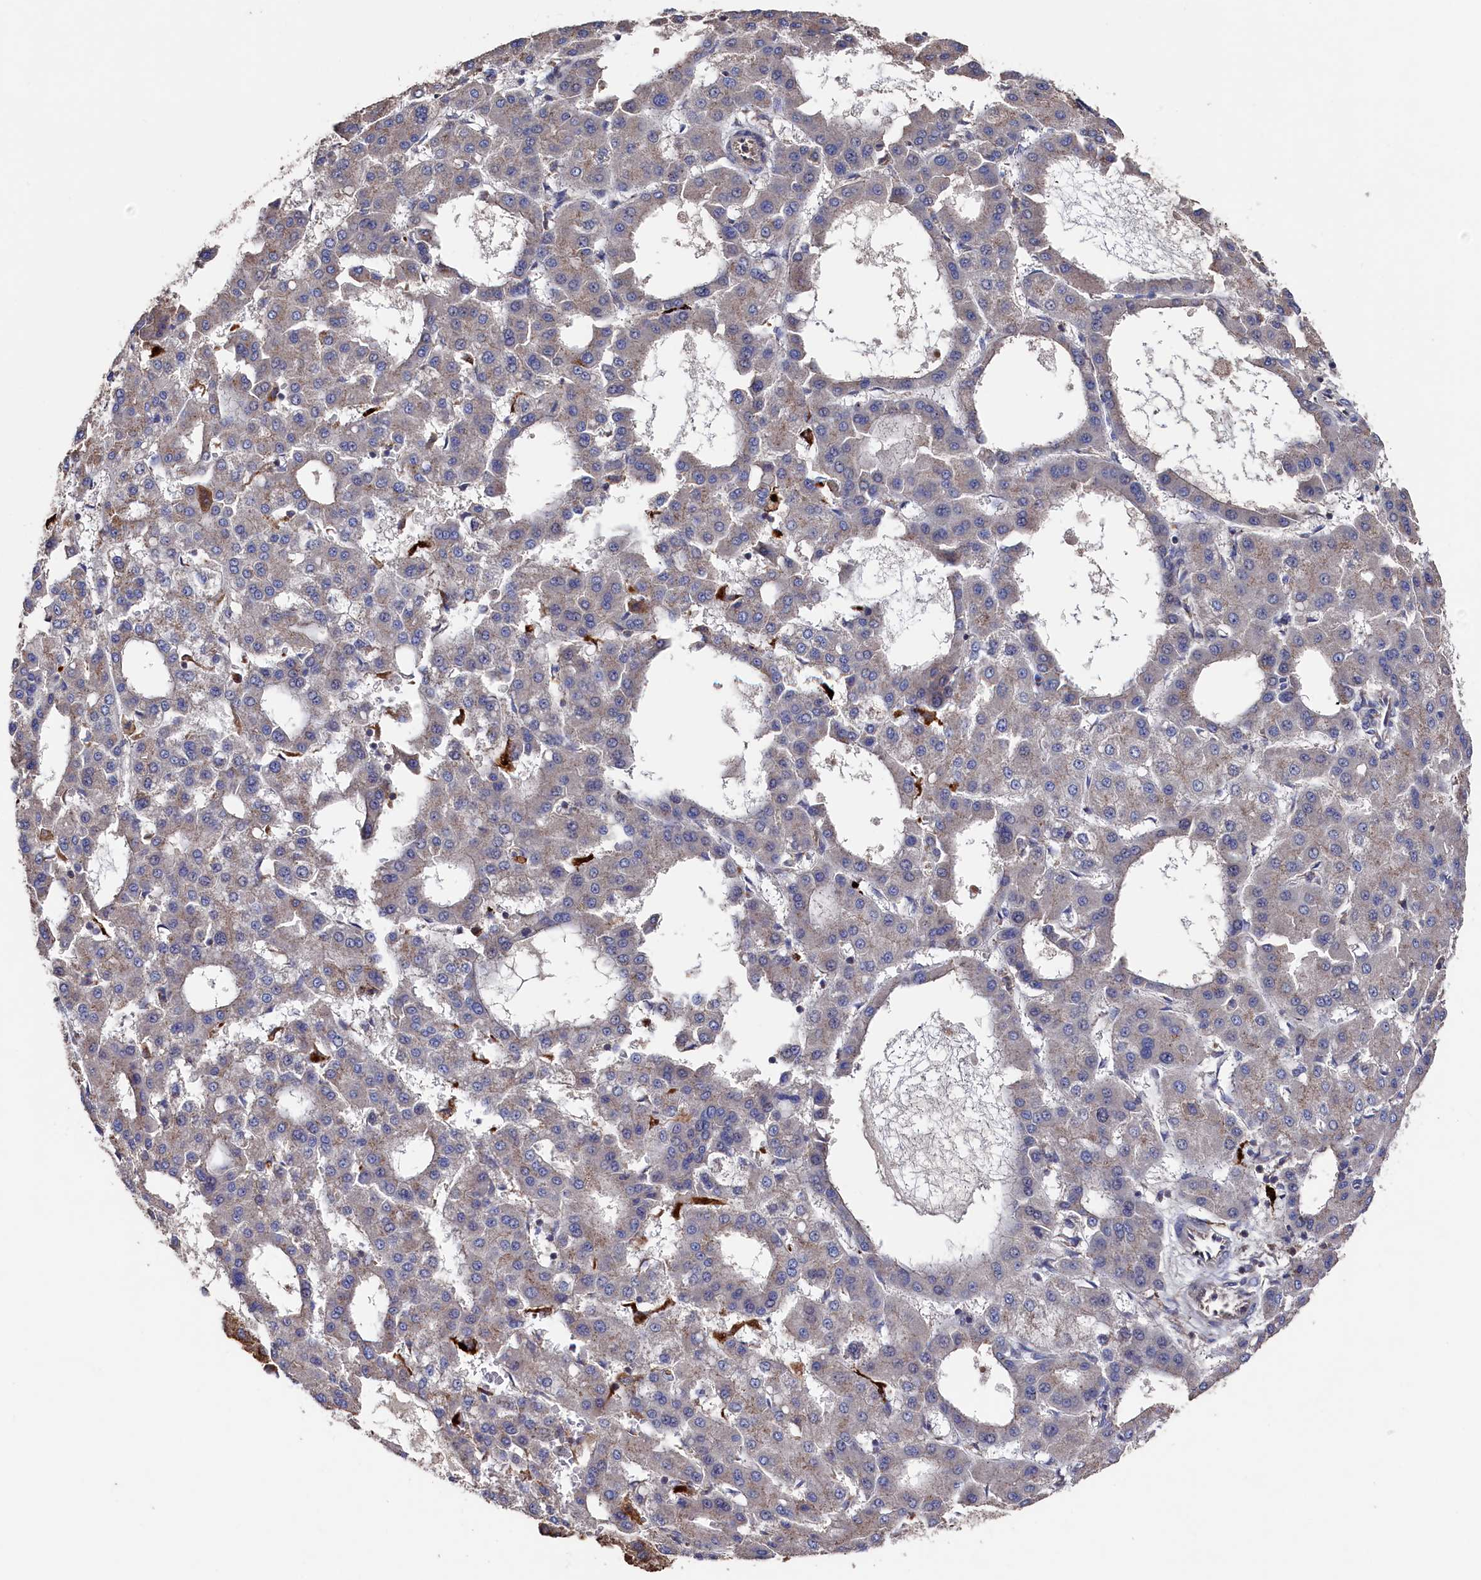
{"staining": {"intensity": "weak", "quantity": "<25%", "location": "cytoplasmic/membranous"}, "tissue": "liver cancer", "cell_type": "Tumor cells", "image_type": "cancer", "snomed": [{"axis": "morphology", "description": "Carcinoma, Hepatocellular, NOS"}, {"axis": "topography", "description": "Liver"}], "caption": "The image reveals no significant expression in tumor cells of liver hepatocellular carcinoma.", "gene": "TK2", "patient": {"sex": "male", "age": 47}}